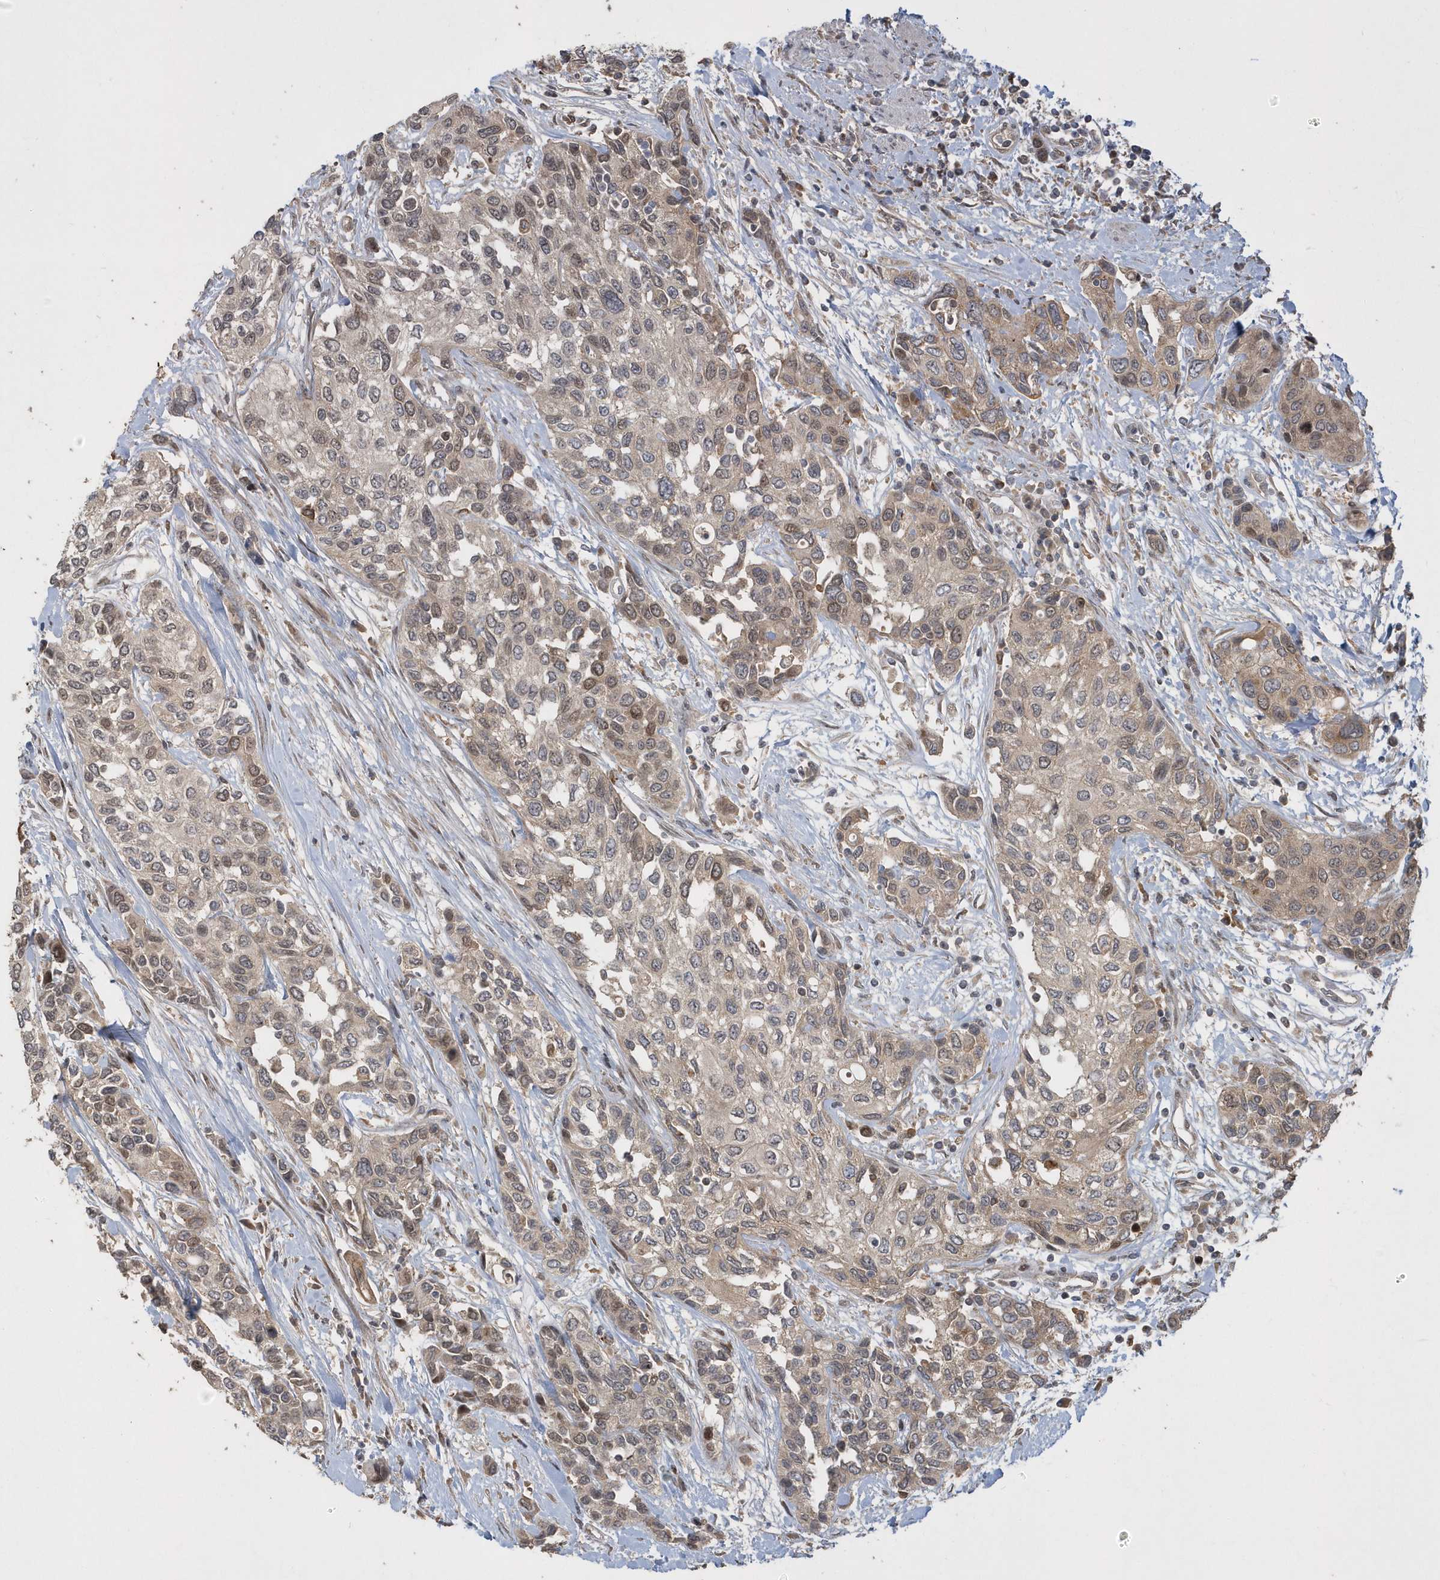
{"staining": {"intensity": "moderate", "quantity": "25%-75%", "location": "cytoplasmic/membranous,nuclear"}, "tissue": "urothelial cancer", "cell_type": "Tumor cells", "image_type": "cancer", "snomed": [{"axis": "morphology", "description": "Normal tissue, NOS"}, {"axis": "morphology", "description": "Urothelial carcinoma, High grade"}, {"axis": "topography", "description": "Vascular tissue"}, {"axis": "topography", "description": "Urinary bladder"}], "caption": "High-power microscopy captured an immunohistochemistry image of urothelial cancer, revealing moderate cytoplasmic/membranous and nuclear staining in approximately 25%-75% of tumor cells.", "gene": "TRAIP", "patient": {"sex": "female", "age": 56}}